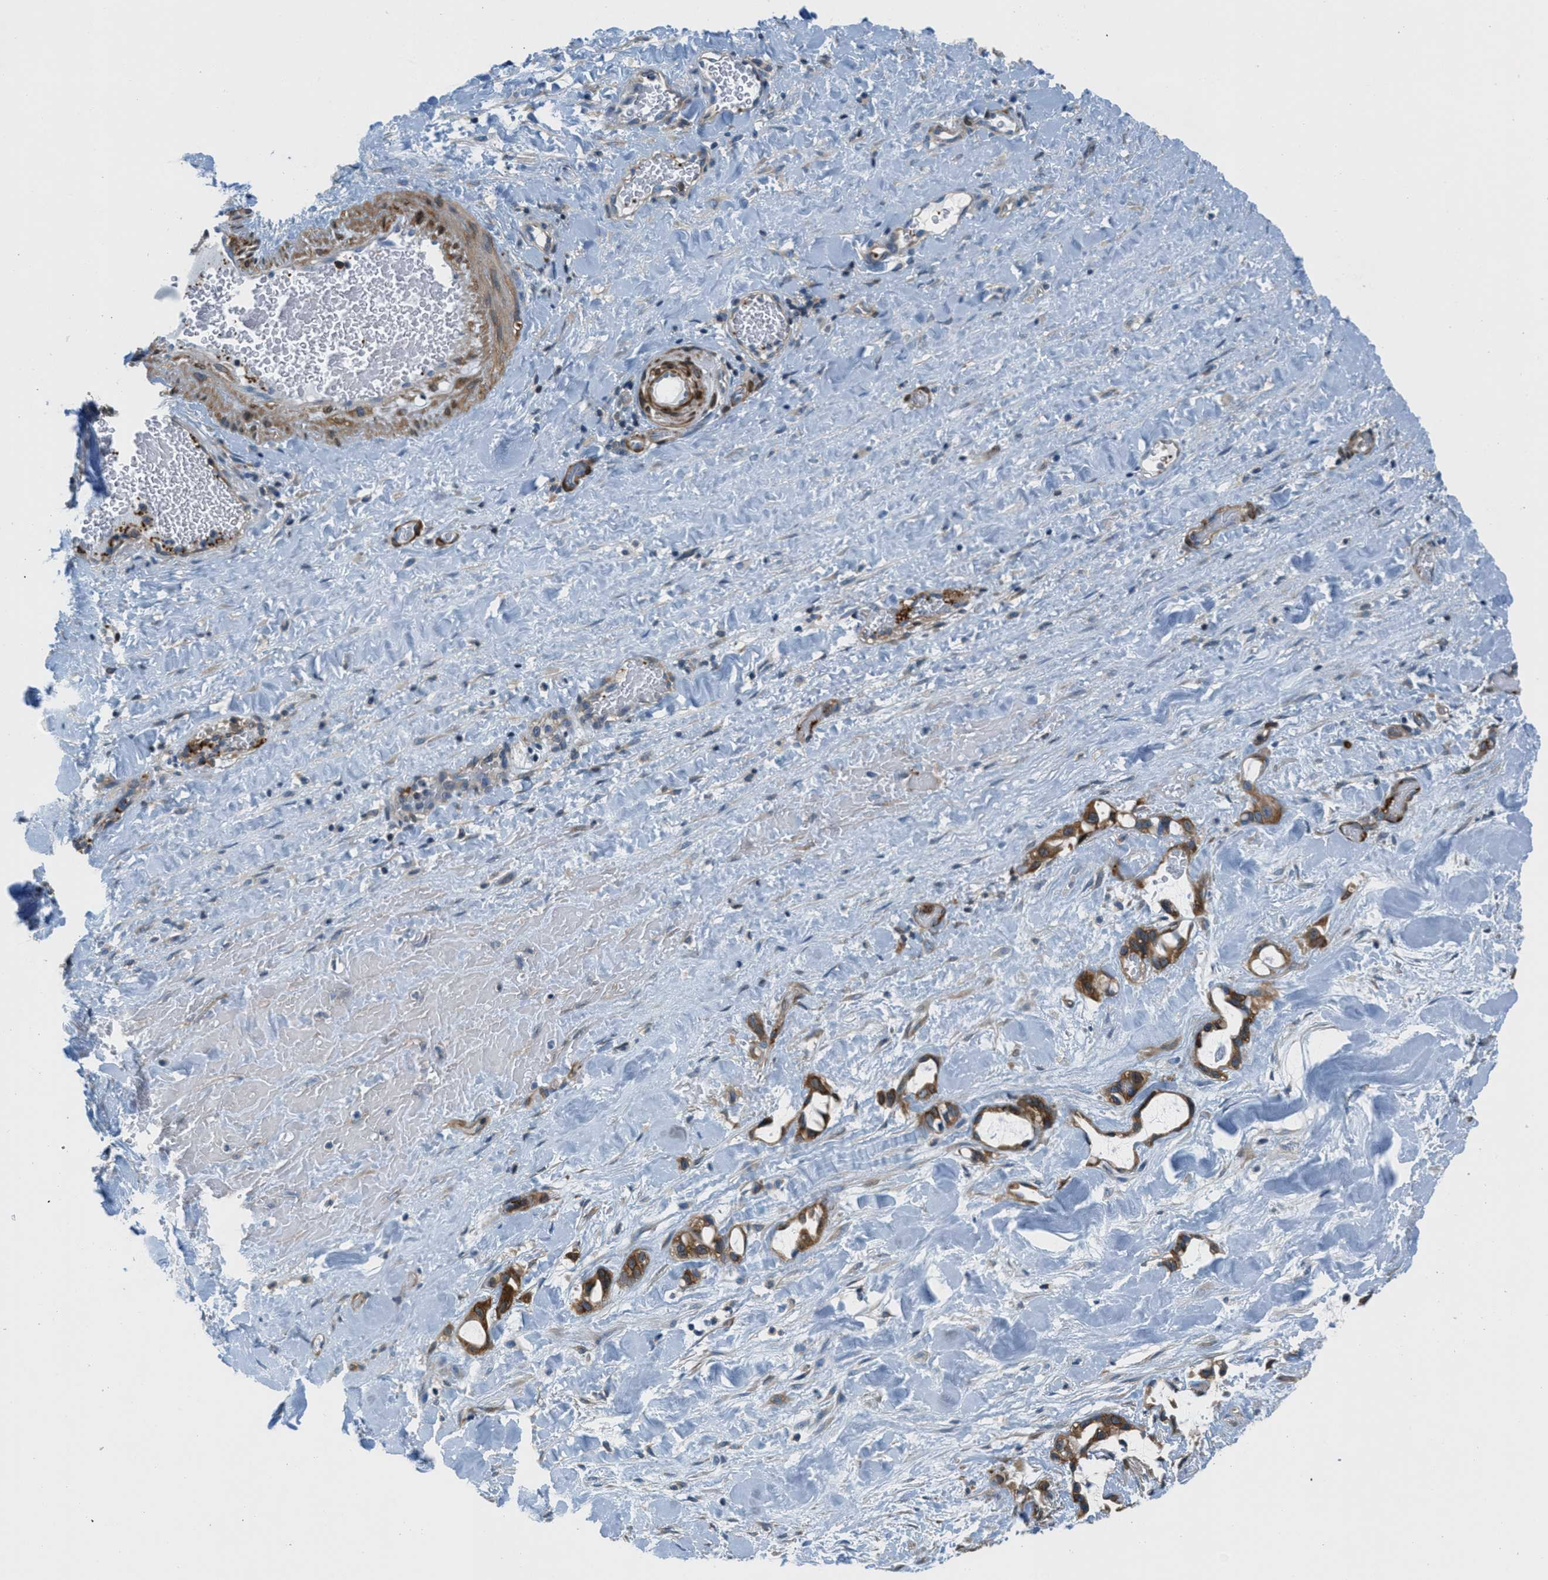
{"staining": {"intensity": "strong", "quantity": ">75%", "location": "cytoplasmic/membranous"}, "tissue": "liver cancer", "cell_type": "Tumor cells", "image_type": "cancer", "snomed": [{"axis": "morphology", "description": "Cholangiocarcinoma"}, {"axis": "topography", "description": "Liver"}], "caption": "High-magnification brightfield microscopy of liver cholangiocarcinoma stained with DAB (3,3'-diaminobenzidine) (brown) and counterstained with hematoxylin (blue). tumor cells exhibit strong cytoplasmic/membranous positivity is seen in about>75% of cells.", "gene": "MAPRE2", "patient": {"sex": "female", "age": 65}}